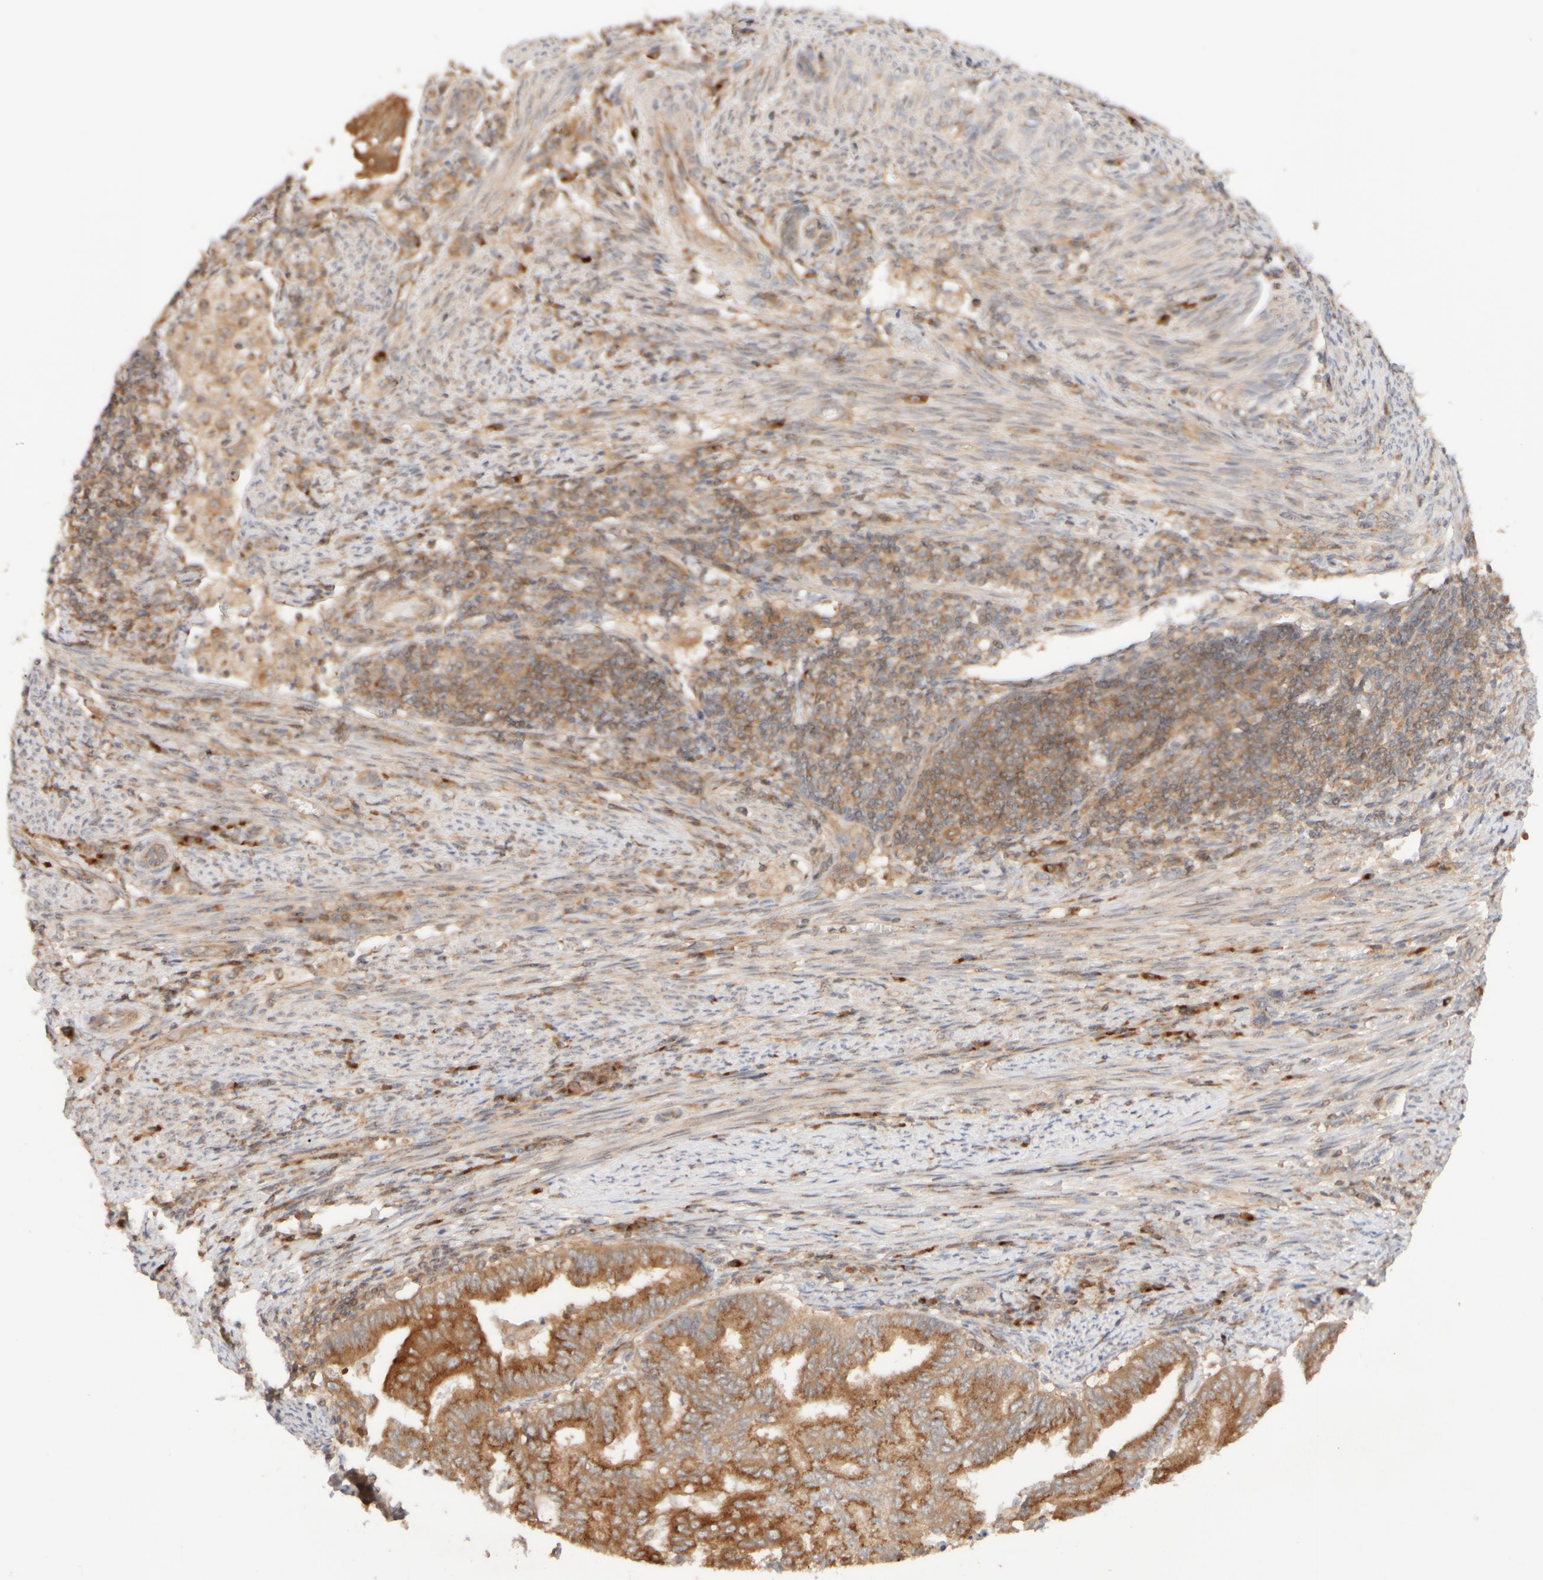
{"staining": {"intensity": "moderate", "quantity": ">75%", "location": "cytoplasmic/membranous"}, "tissue": "endometrial cancer", "cell_type": "Tumor cells", "image_type": "cancer", "snomed": [{"axis": "morphology", "description": "Polyp, NOS"}, {"axis": "morphology", "description": "Adenocarcinoma, NOS"}, {"axis": "morphology", "description": "Adenoma, NOS"}, {"axis": "topography", "description": "Endometrium"}], "caption": "This is a histology image of immunohistochemistry staining of endometrial cancer, which shows moderate staining in the cytoplasmic/membranous of tumor cells.", "gene": "RABEP1", "patient": {"sex": "female", "age": 79}}